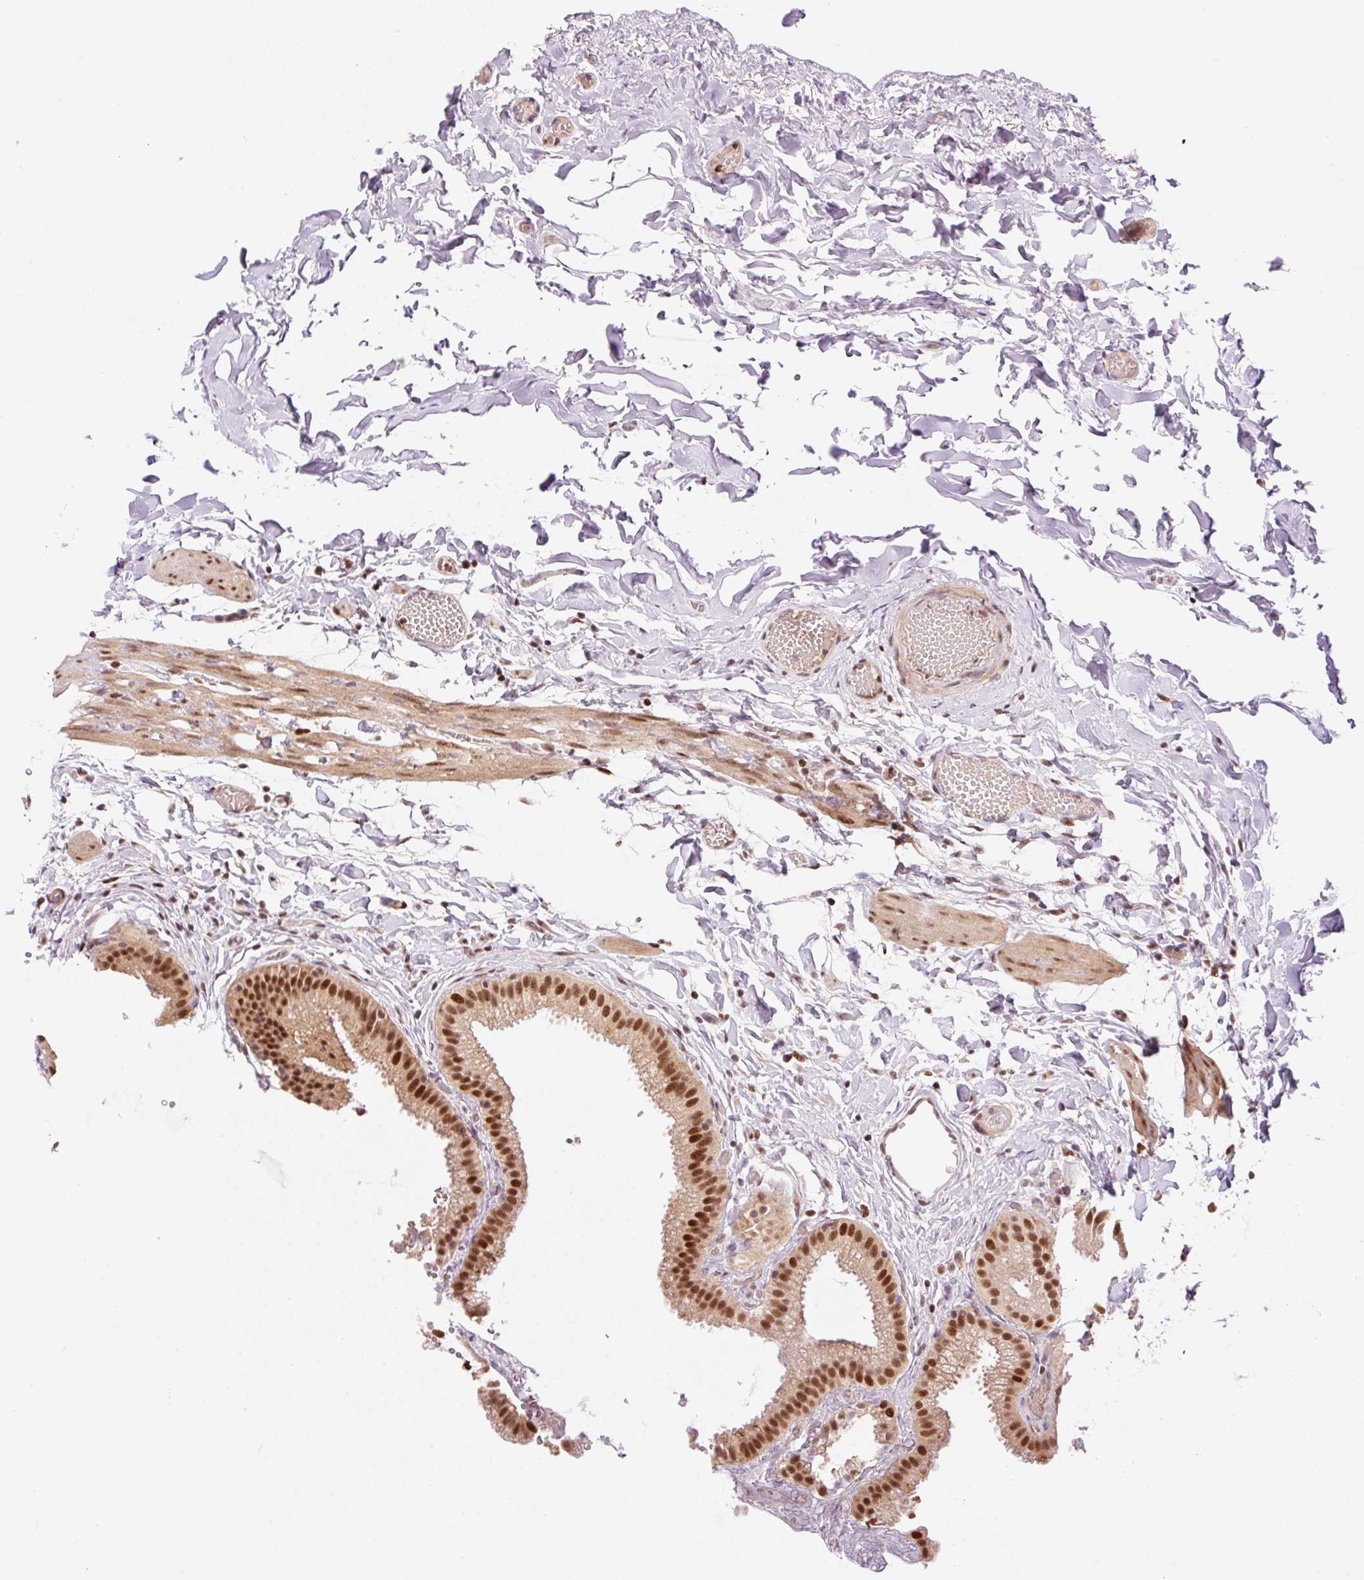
{"staining": {"intensity": "strong", "quantity": ">75%", "location": "nuclear"}, "tissue": "gallbladder", "cell_type": "Glandular cells", "image_type": "normal", "snomed": [{"axis": "morphology", "description": "Normal tissue, NOS"}, {"axis": "topography", "description": "Gallbladder"}], "caption": "Immunohistochemistry (DAB (3,3'-diaminobenzidine)) staining of normal gallbladder exhibits strong nuclear protein staining in about >75% of glandular cells.", "gene": "INTS8", "patient": {"sex": "female", "age": 63}}